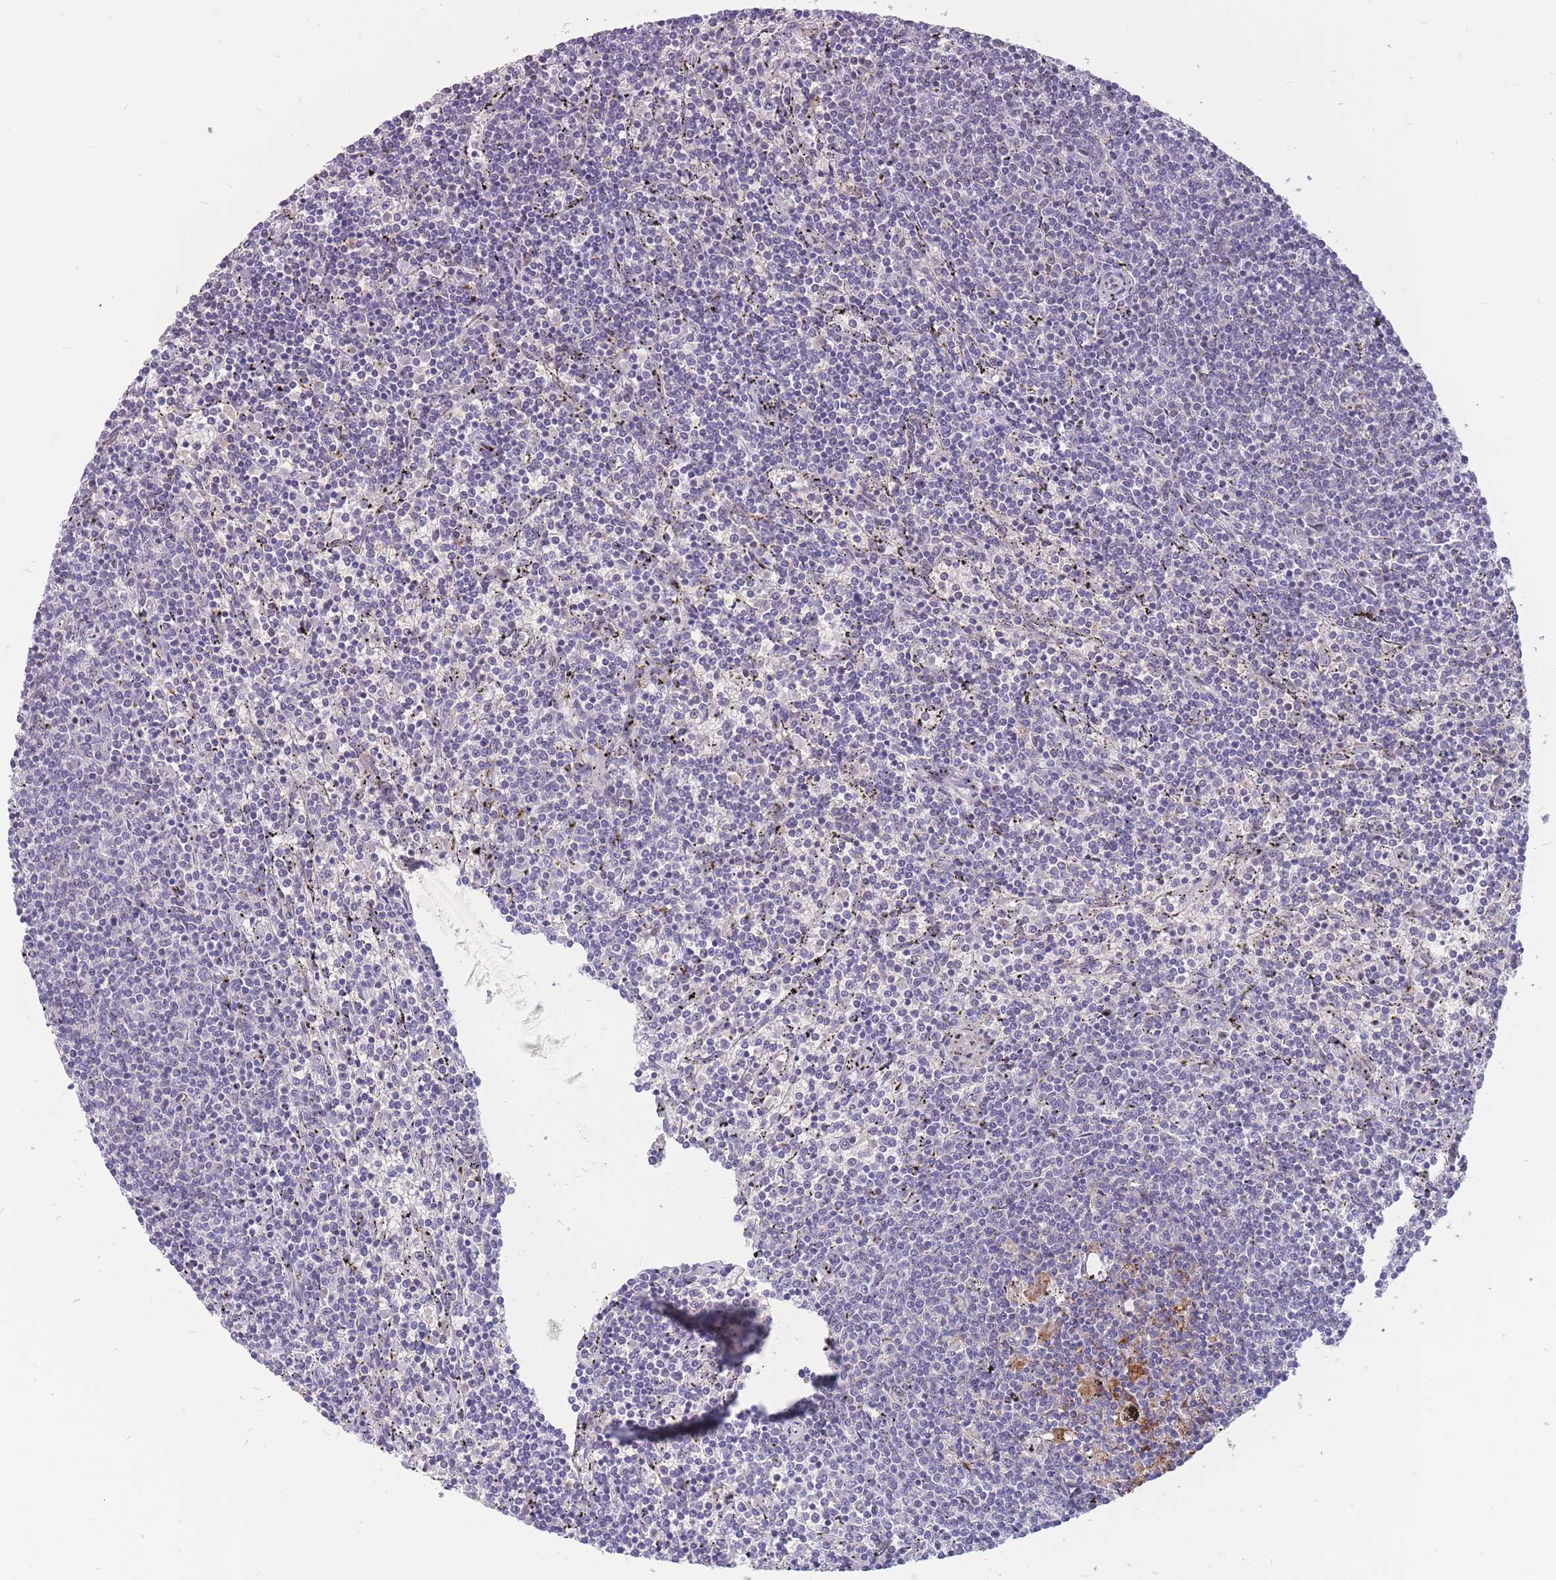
{"staining": {"intensity": "negative", "quantity": "none", "location": "none"}, "tissue": "lymphoma", "cell_type": "Tumor cells", "image_type": "cancer", "snomed": [{"axis": "morphology", "description": "Malignant lymphoma, non-Hodgkin's type, Low grade"}, {"axis": "topography", "description": "Spleen"}], "caption": "High power microscopy photomicrograph of an IHC micrograph of lymphoma, revealing no significant staining in tumor cells. The staining is performed using DAB brown chromogen with nuclei counter-stained in using hematoxylin.", "gene": "ADD2", "patient": {"sex": "female", "age": 50}}